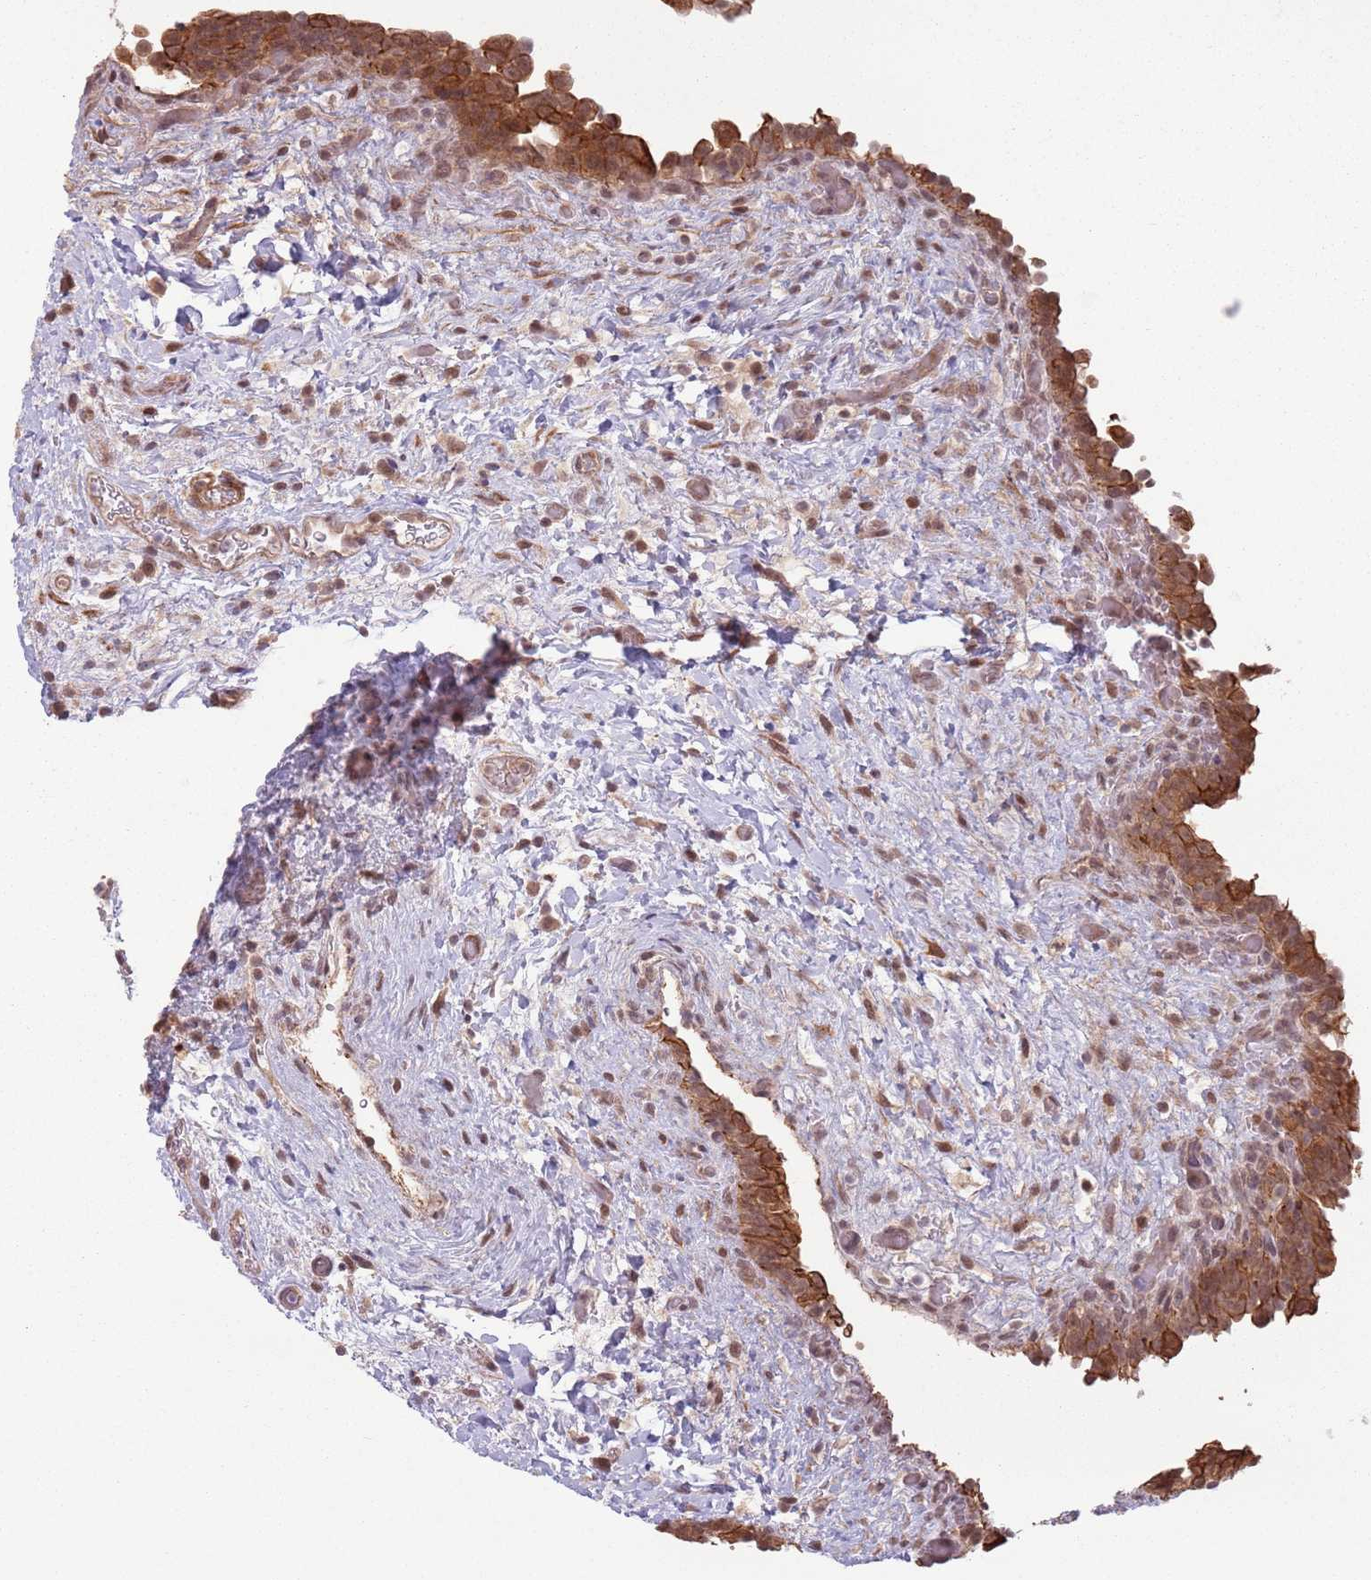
{"staining": {"intensity": "strong", "quantity": ">75%", "location": "cytoplasmic/membranous"}, "tissue": "urinary bladder", "cell_type": "Urothelial cells", "image_type": "normal", "snomed": [{"axis": "morphology", "description": "Normal tissue, NOS"}, {"axis": "topography", "description": "Urinary bladder"}], "caption": "Brown immunohistochemical staining in unremarkable human urinary bladder shows strong cytoplasmic/membranous staining in approximately >75% of urothelial cells. (Stains: DAB in brown, nuclei in blue, Microscopy: brightfield microscopy at high magnification).", "gene": "CCDC154", "patient": {"sex": "male", "age": 69}}